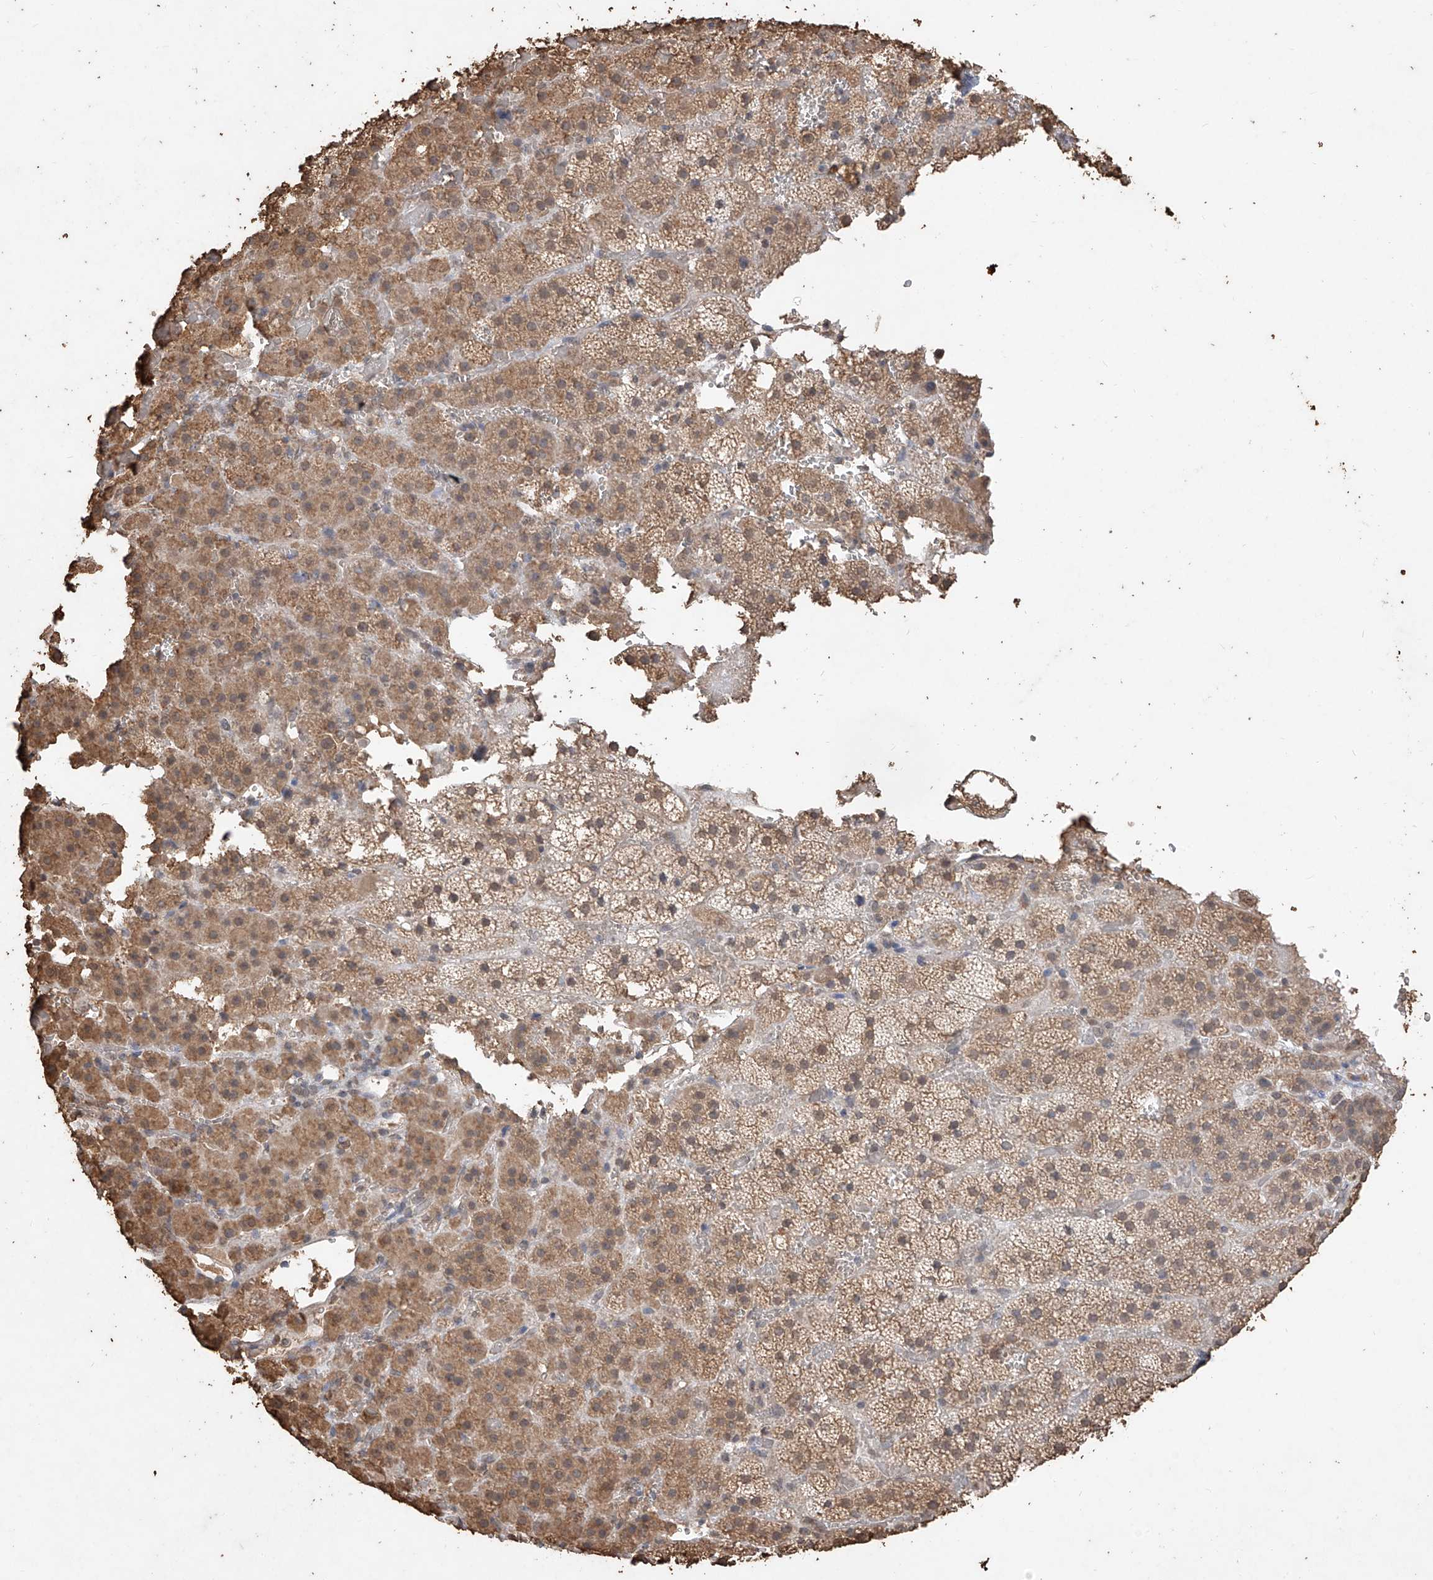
{"staining": {"intensity": "moderate", "quantity": "25%-75%", "location": "cytoplasmic/membranous"}, "tissue": "adrenal gland", "cell_type": "Glandular cells", "image_type": "normal", "snomed": [{"axis": "morphology", "description": "Normal tissue, NOS"}, {"axis": "topography", "description": "Adrenal gland"}], "caption": "Adrenal gland stained with IHC demonstrates moderate cytoplasmic/membranous positivity in about 25%-75% of glandular cells. (DAB IHC, brown staining for protein, blue staining for nuclei).", "gene": "ELOVL1", "patient": {"sex": "female", "age": 59}}